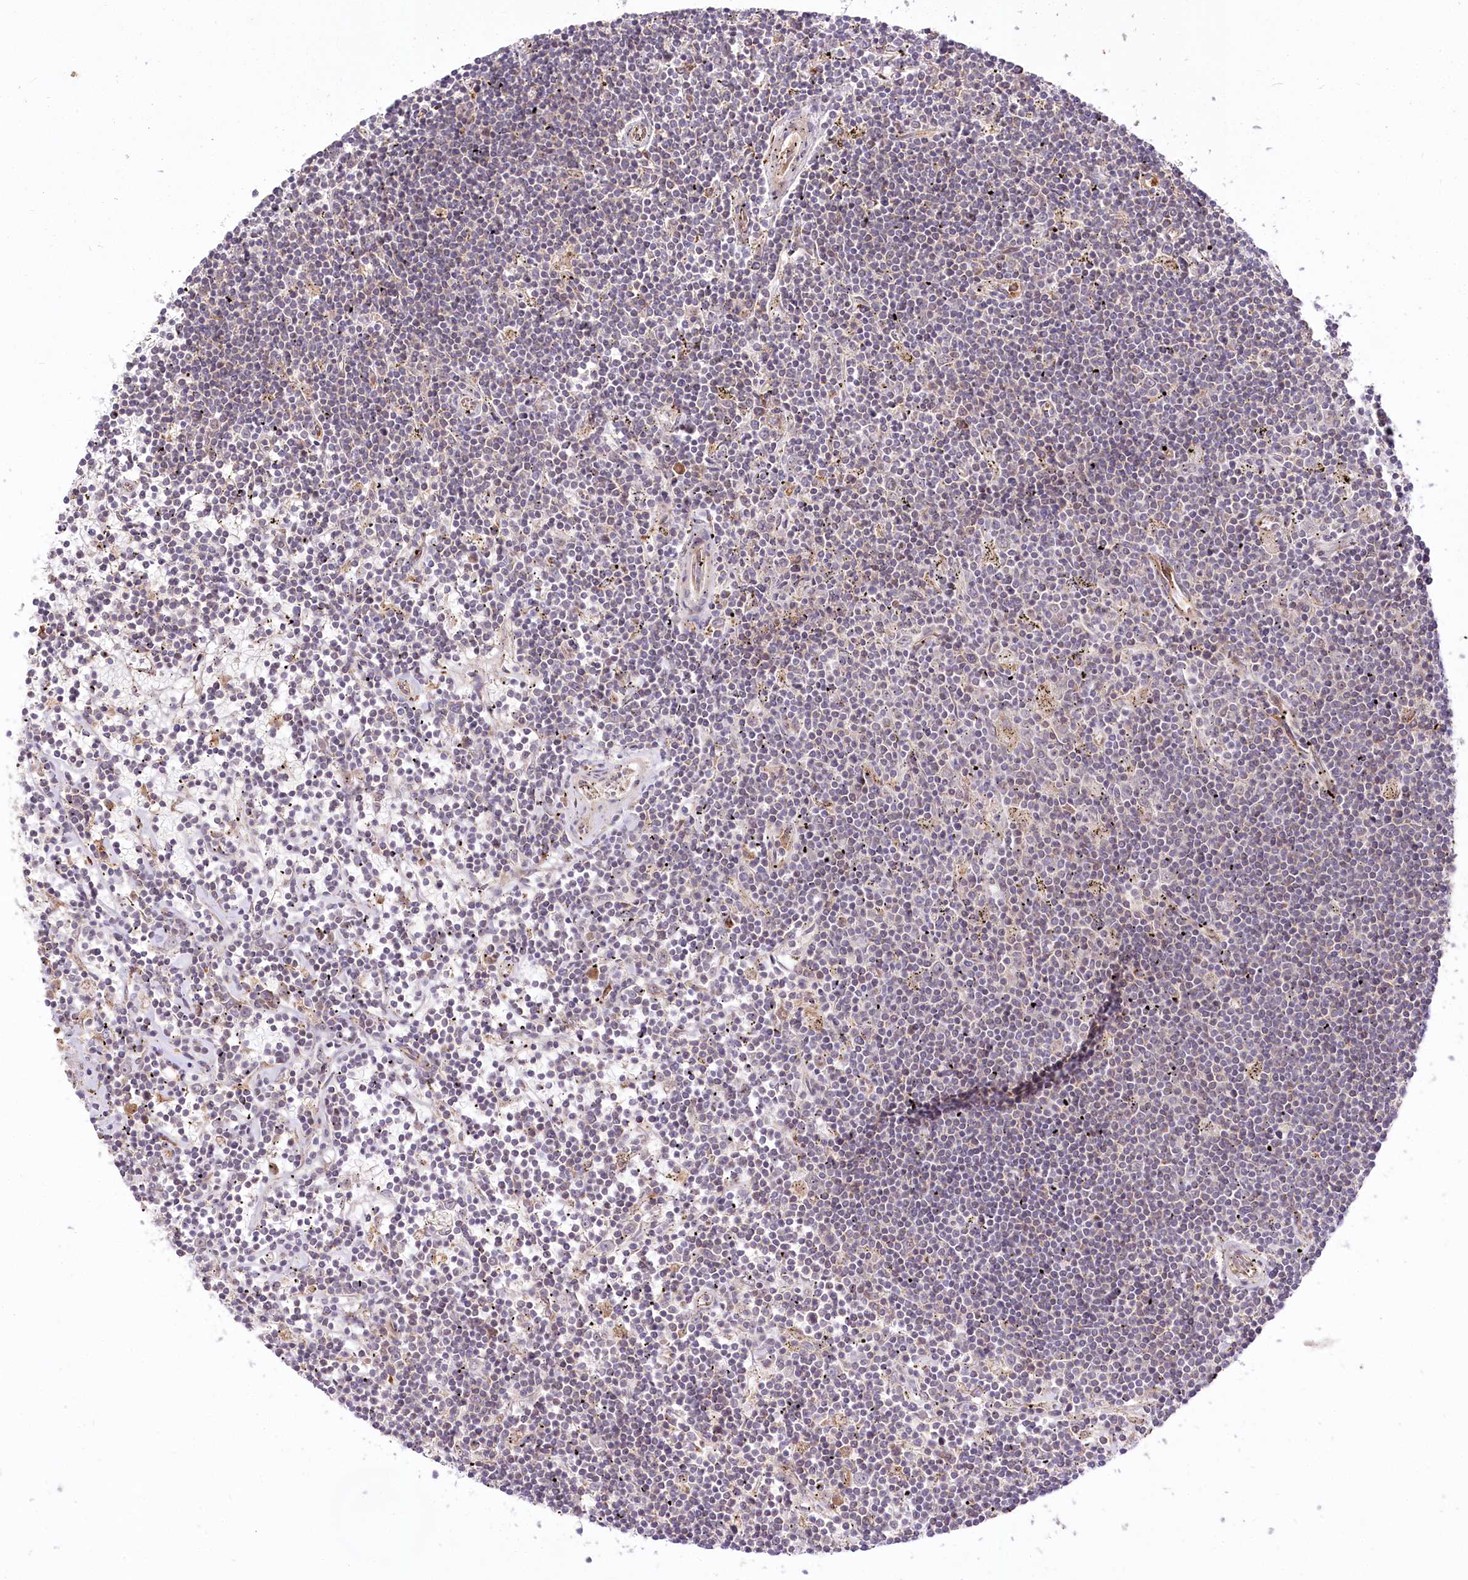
{"staining": {"intensity": "negative", "quantity": "none", "location": "none"}, "tissue": "lymphoma", "cell_type": "Tumor cells", "image_type": "cancer", "snomed": [{"axis": "morphology", "description": "Malignant lymphoma, non-Hodgkin's type, Low grade"}, {"axis": "topography", "description": "Spleen"}], "caption": "There is no significant positivity in tumor cells of lymphoma. (DAB (3,3'-diaminobenzidine) immunohistochemistry (IHC), high magnification).", "gene": "PSTK", "patient": {"sex": "male", "age": 76}}